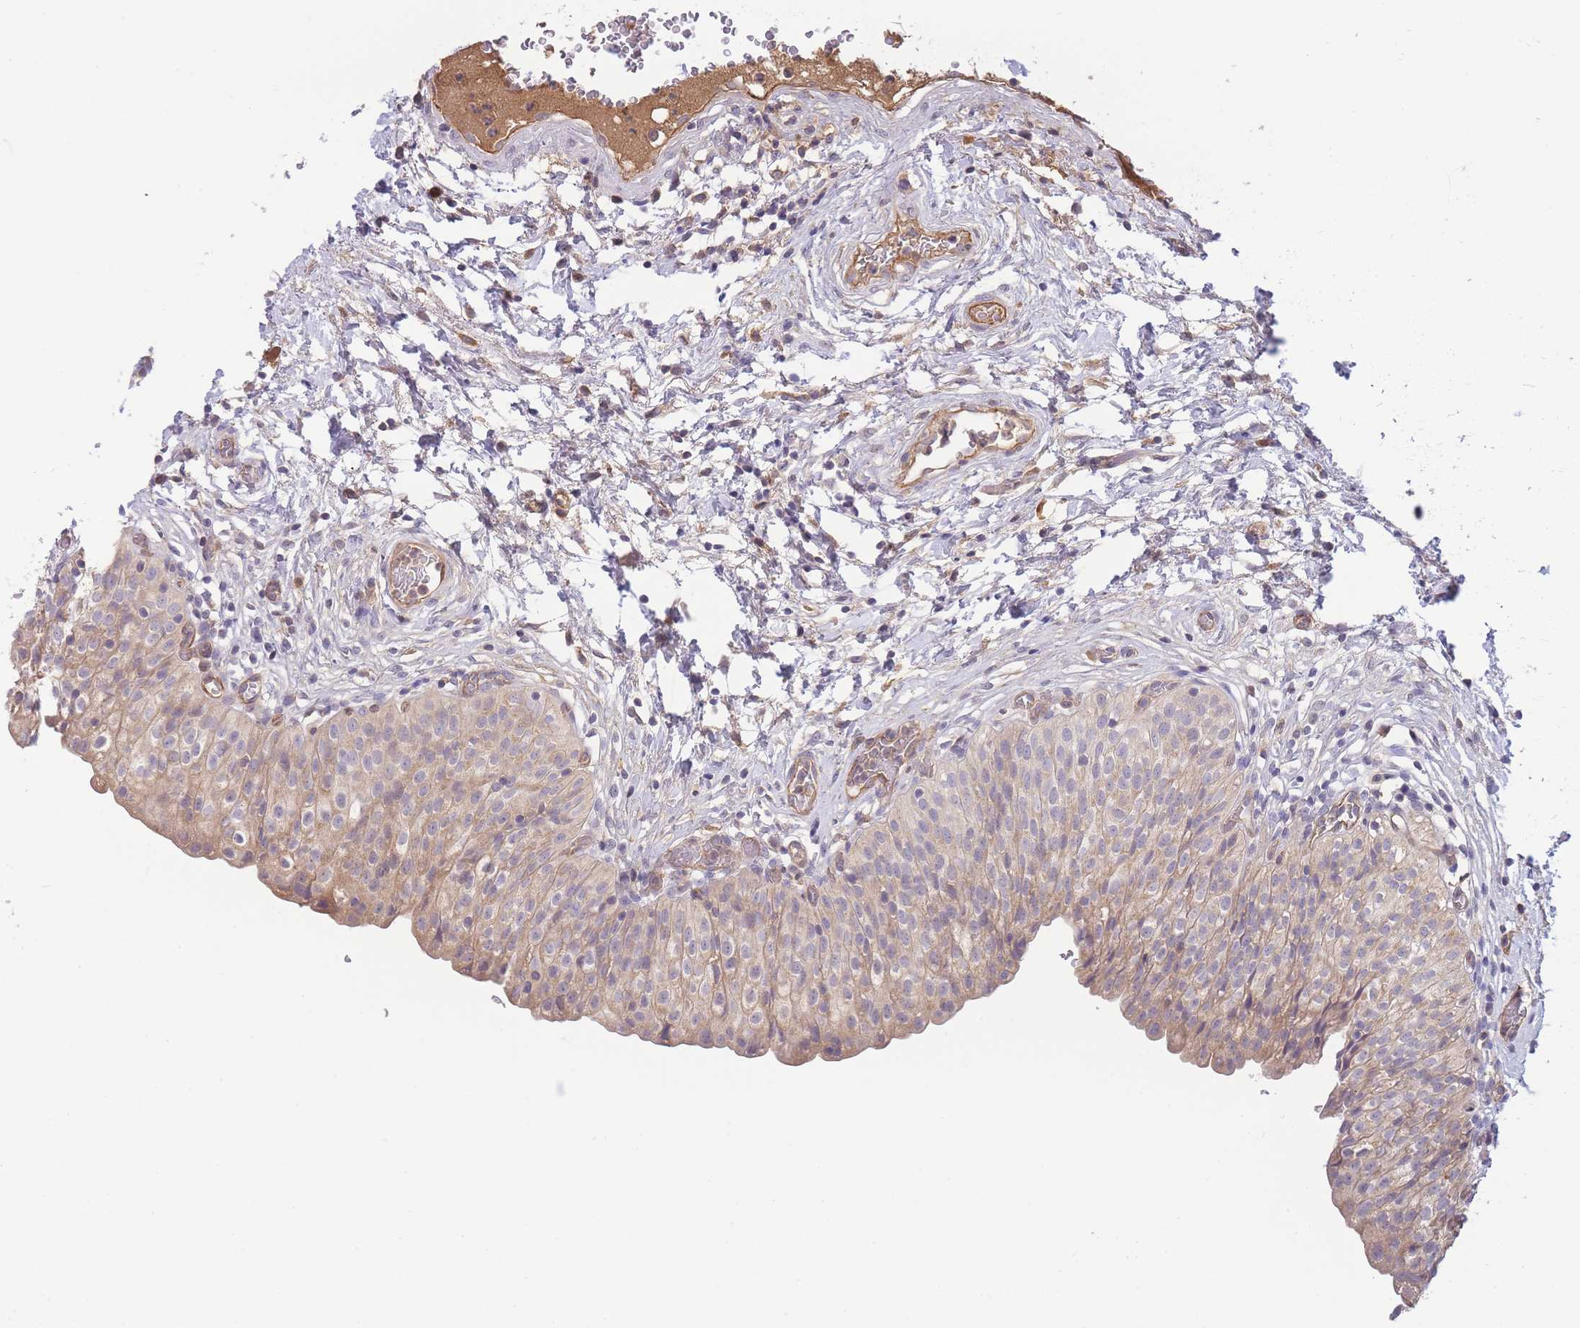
{"staining": {"intensity": "weak", "quantity": "25%-75%", "location": "cytoplasmic/membranous"}, "tissue": "urinary bladder", "cell_type": "Urothelial cells", "image_type": "normal", "snomed": [{"axis": "morphology", "description": "Normal tissue, NOS"}, {"axis": "topography", "description": "Urinary bladder"}], "caption": "Protein expression analysis of normal urinary bladder reveals weak cytoplasmic/membranous positivity in approximately 25%-75% of urothelial cells.", "gene": "NDUFAF5", "patient": {"sex": "male", "age": 55}}